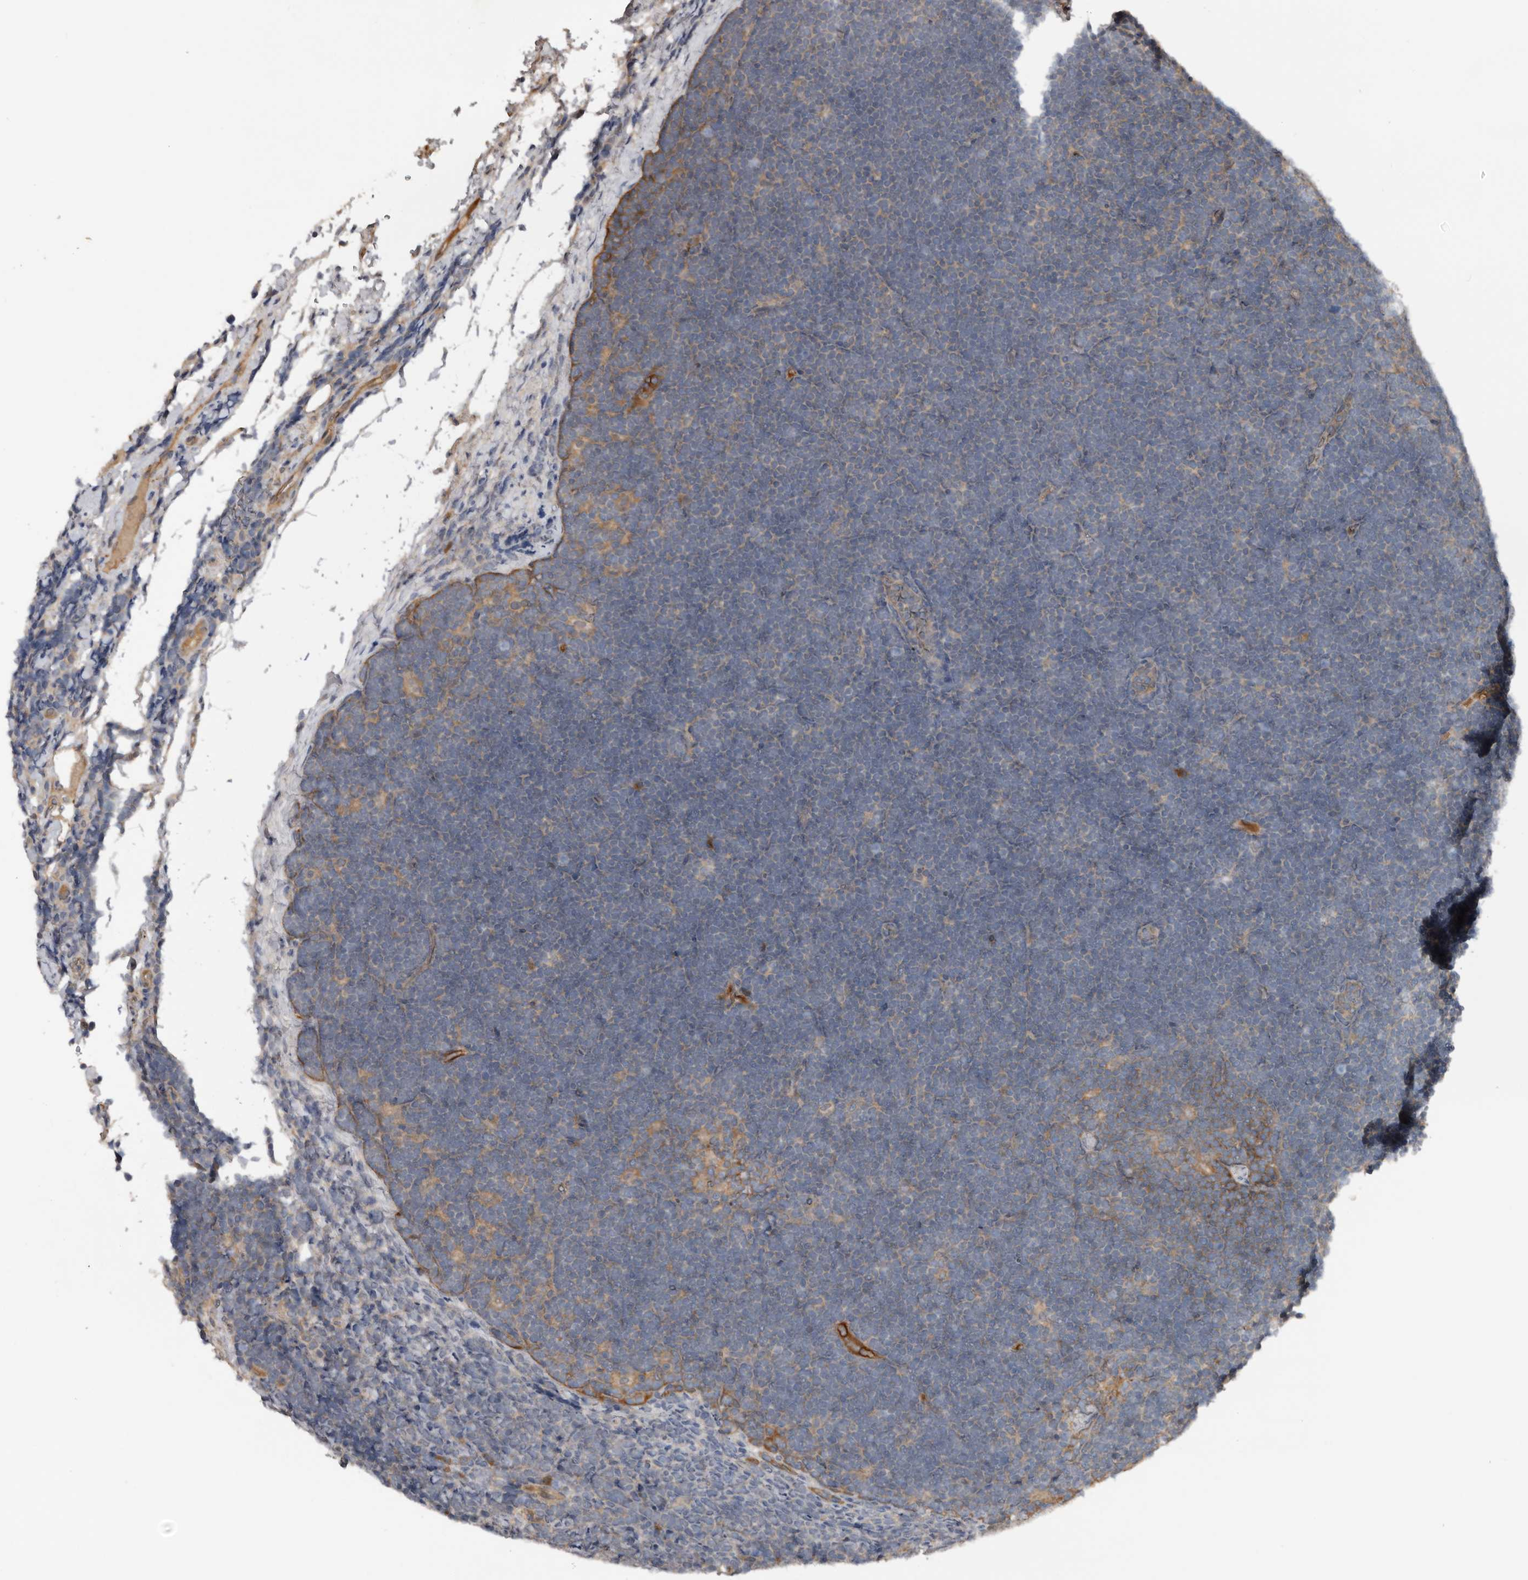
{"staining": {"intensity": "negative", "quantity": "none", "location": "none"}, "tissue": "lymphoma", "cell_type": "Tumor cells", "image_type": "cancer", "snomed": [{"axis": "morphology", "description": "Malignant lymphoma, non-Hodgkin's type, High grade"}, {"axis": "topography", "description": "Lymph node"}], "caption": "Human malignant lymphoma, non-Hodgkin's type (high-grade) stained for a protein using immunohistochemistry reveals no expression in tumor cells.", "gene": "DNAJB4", "patient": {"sex": "male", "age": 13}}